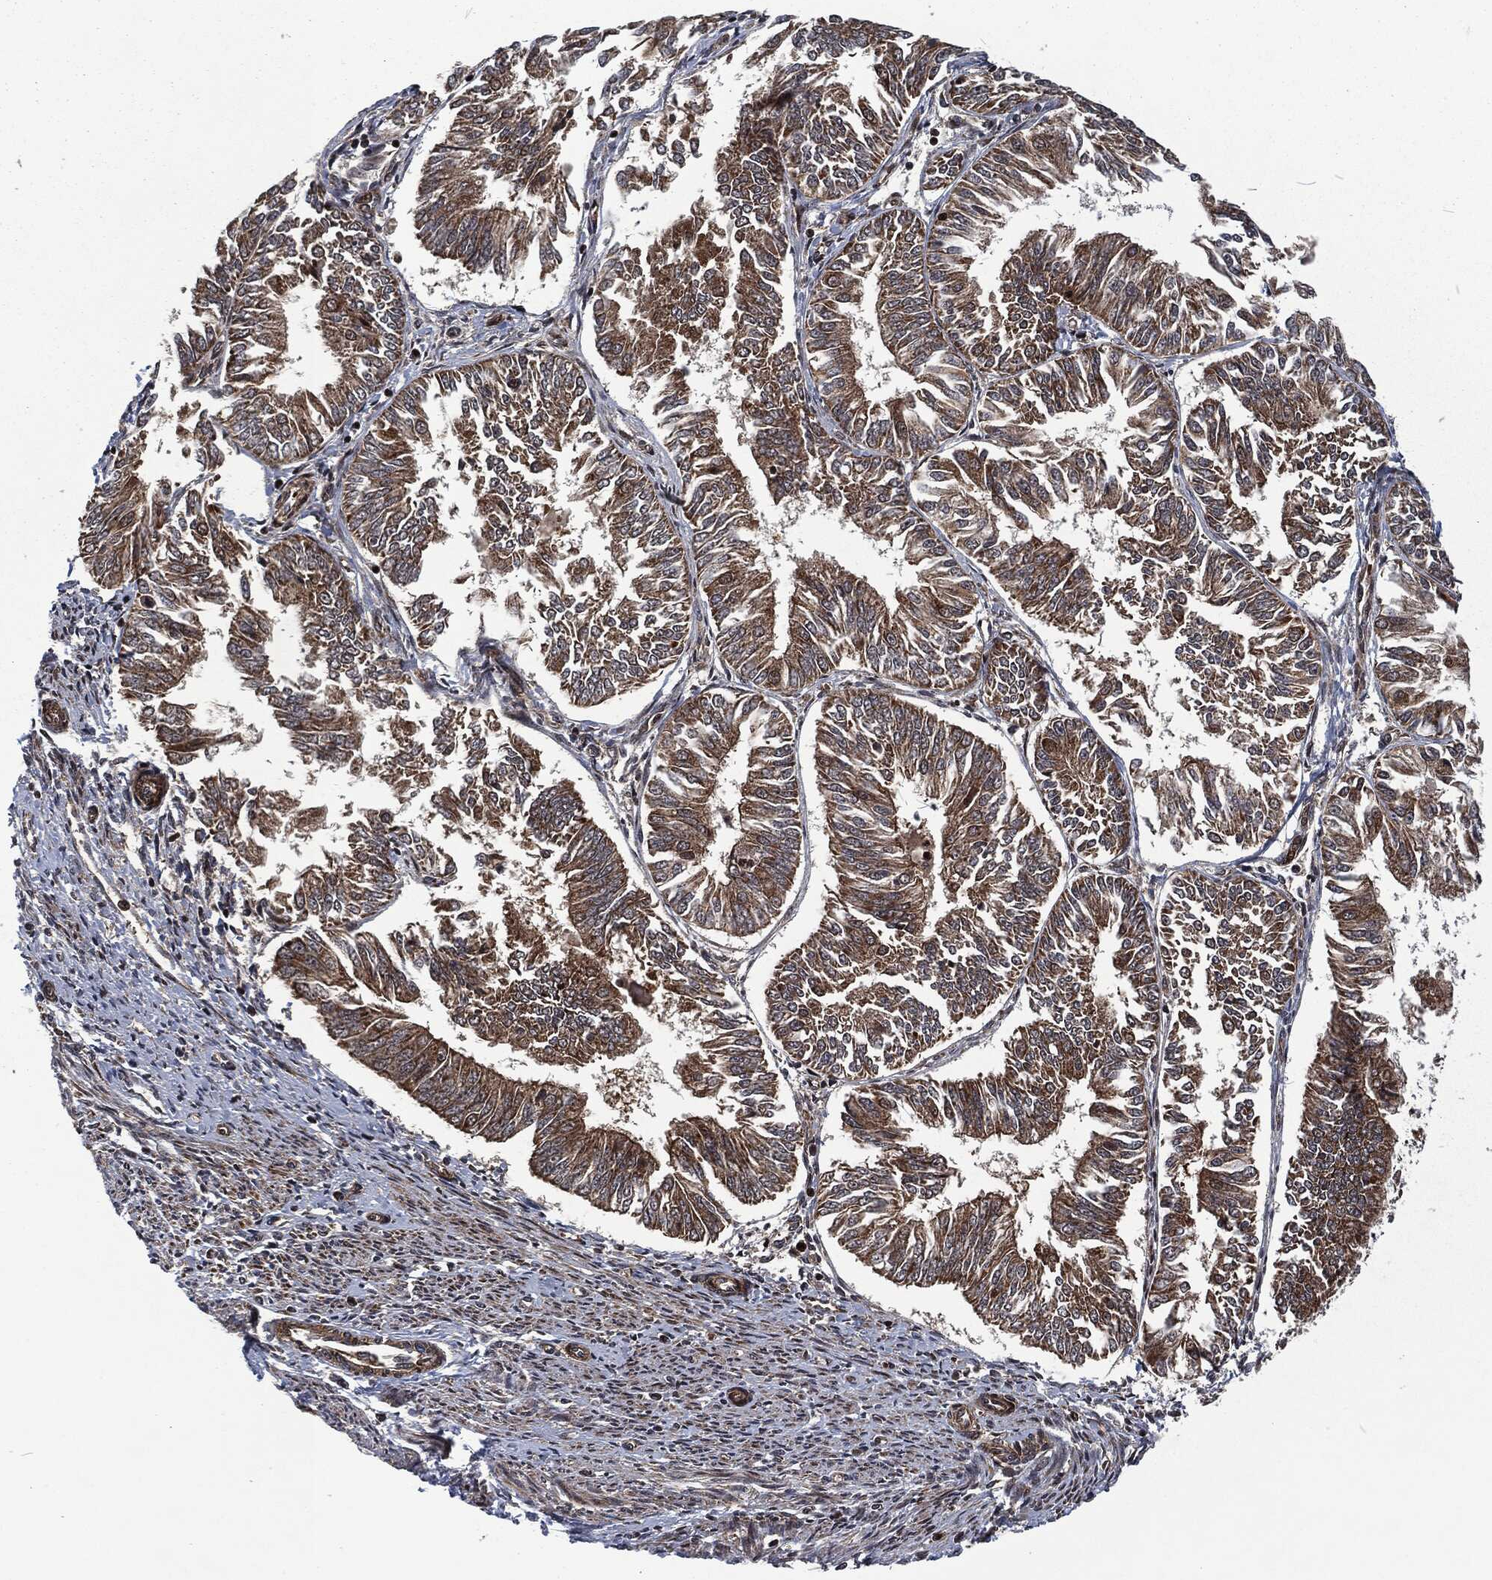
{"staining": {"intensity": "weak", "quantity": ">75%", "location": "cytoplasmic/membranous"}, "tissue": "endometrial cancer", "cell_type": "Tumor cells", "image_type": "cancer", "snomed": [{"axis": "morphology", "description": "Adenocarcinoma, NOS"}, {"axis": "topography", "description": "Endometrium"}], "caption": "Endometrial cancer was stained to show a protein in brown. There is low levels of weak cytoplasmic/membranous positivity in approximately >75% of tumor cells.", "gene": "CMPK2", "patient": {"sex": "female", "age": 58}}